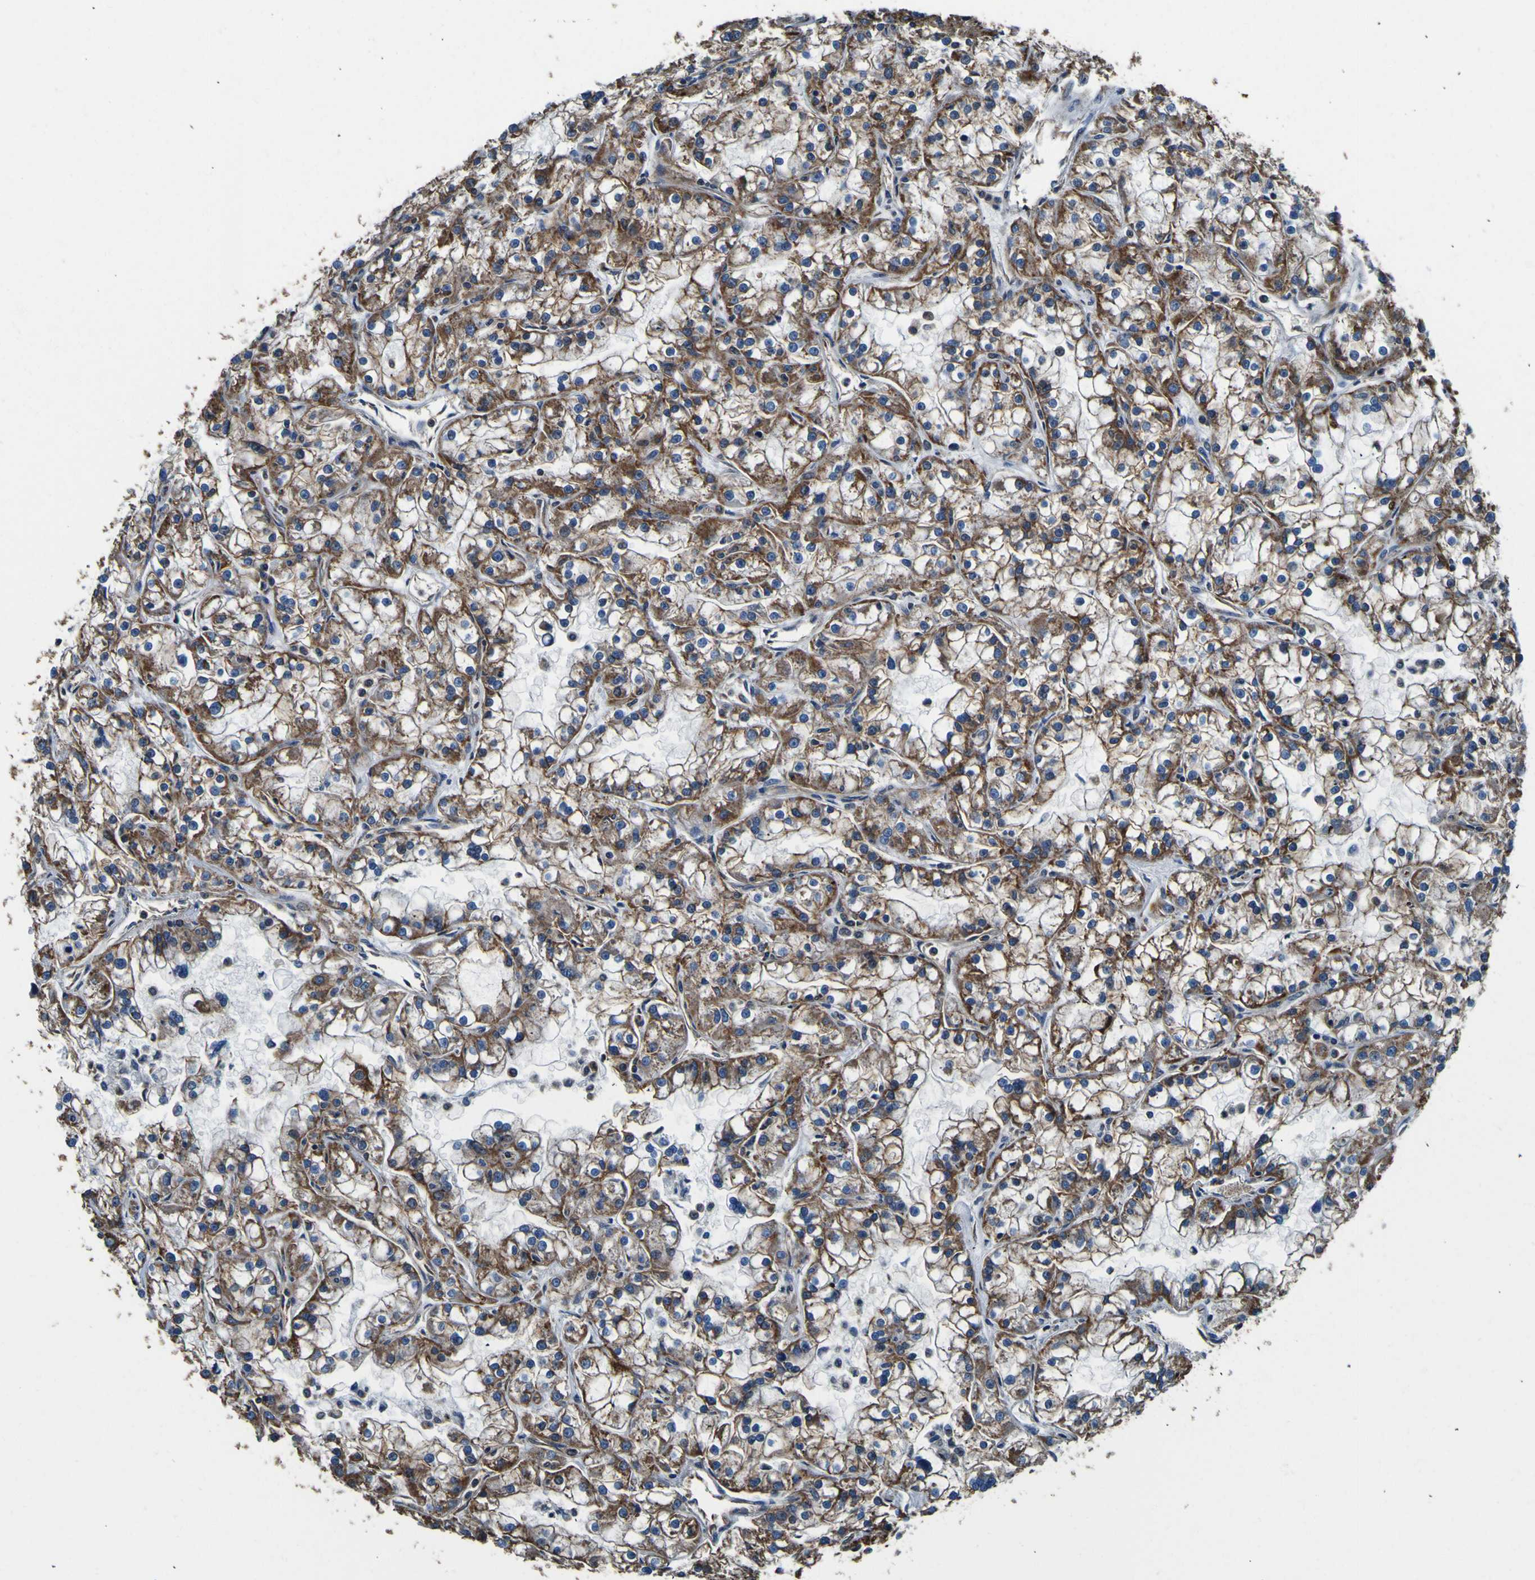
{"staining": {"intensity": "moderate", "quantity": ">75%", "location": "cytoplasmic/membranous"}, "tissue": "renal cancer", "cell_type": "Tumor cells", "image_type": "cancer", "snomed": [{"axis": "morphology", "description": "Adenocarcinoma, NOS"}, {"axis": "topography", "description": "Kidney"}], "caption": "Protein staining exhibits moderate cytoplasmic/membranous staining in about >75% of tumor cells in renal cancer.", "gene": "INPP5A", "patient": {"sex": "female", "age": 52}}